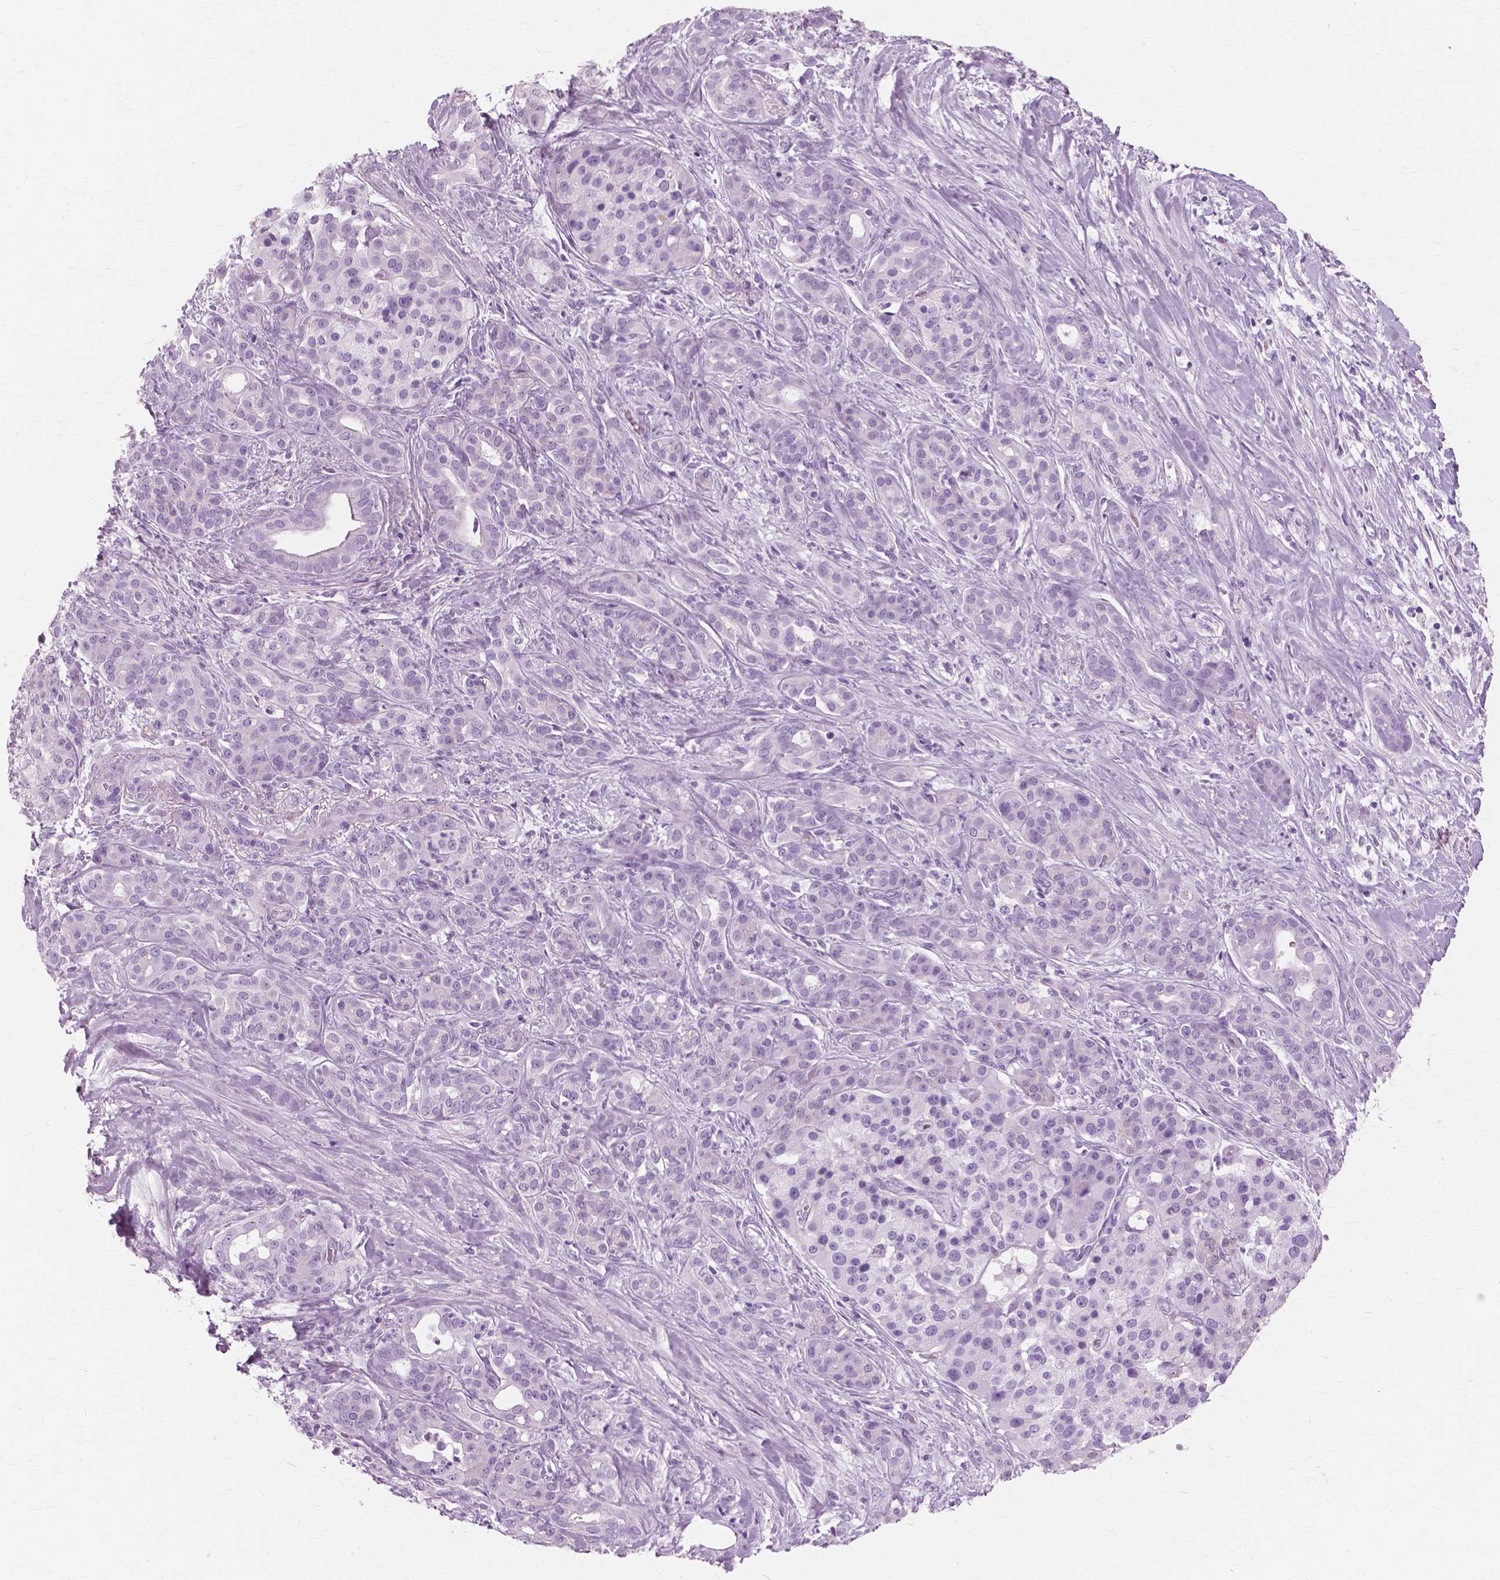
{"staining": {"intensity": "negative", "quantity": "none", "location": "none"}, "tissue": "pancreatic cancer", "cell_type": "Tumor cells", "image_type": "cancer", "snomed": [{"axis": "morphology", "description": "Normal tissue, NOS"}, {"axis": "morphology", "description": "Inflammation, NOS"}, {"axis": "morphology", "description": "Adenocarcinoma, NOS"}, {"axis": "topography", "description": "Pancreas"}], "caption": "This is an IHC photomicrograph of human pancreatic adenocarcinoma. There is no positivity in tumor cells.", "gene": "SFTPD", "patient": {"sex": "male", "age": 57}}